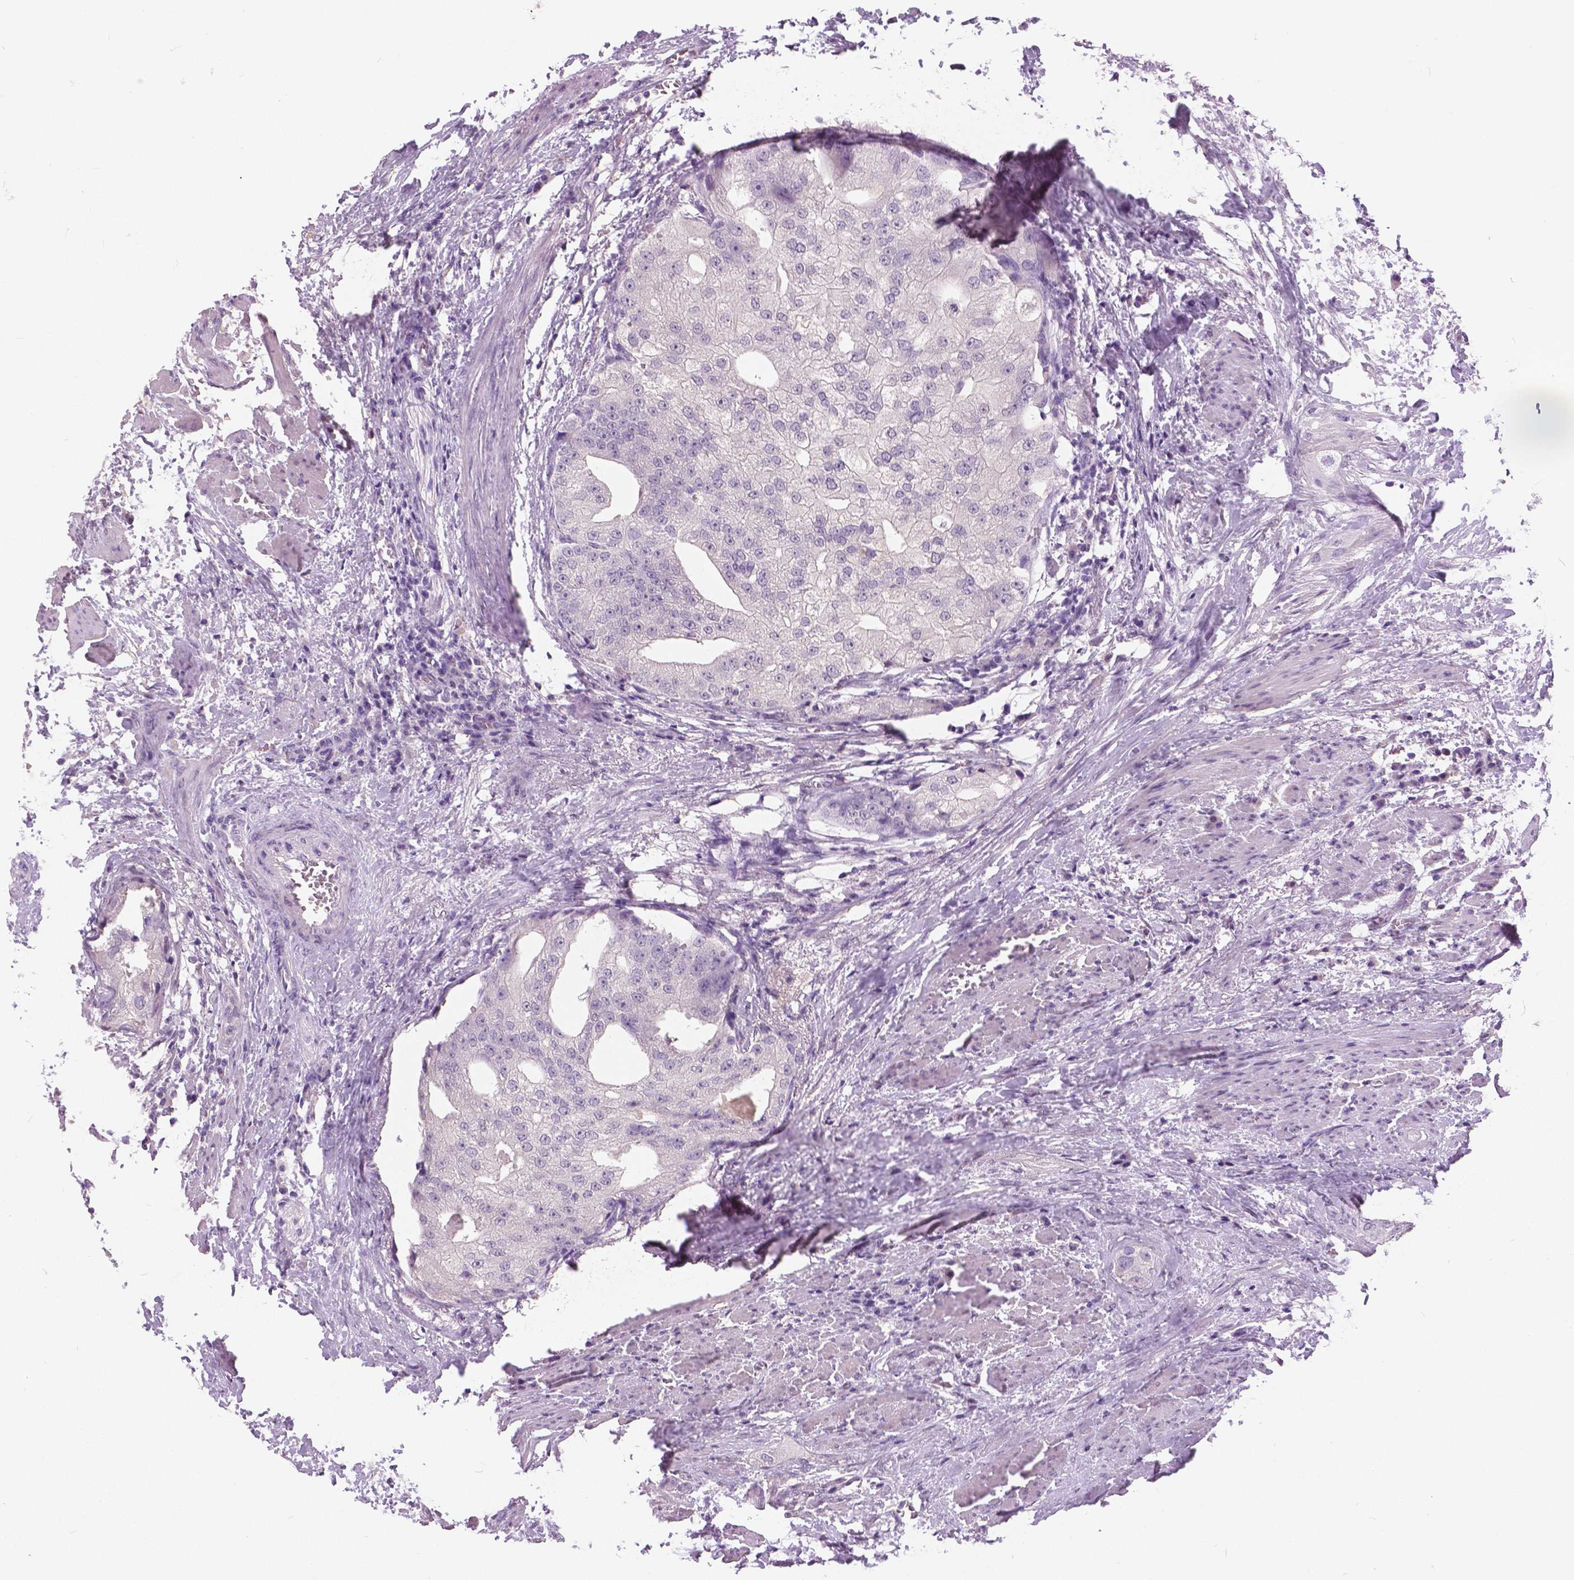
{"staining": {"intensity": "negative", "quantity": "none", "location": "none"}, "tissue": "prostate cancer", "cell_type": "Tumor cells", "image_type": "cancer", "snomed": [{"axis": "morphology", "description": "Adenocarcinoma, High grade"}, {"axis": "topography", "description": "Prostate"}], "caption": "Photomicrograph shows no protein staining in tumor cells of prostate cancer tissue.", "gene": "GRIN2A", "patient": {"sex": "male", "age": 70}}